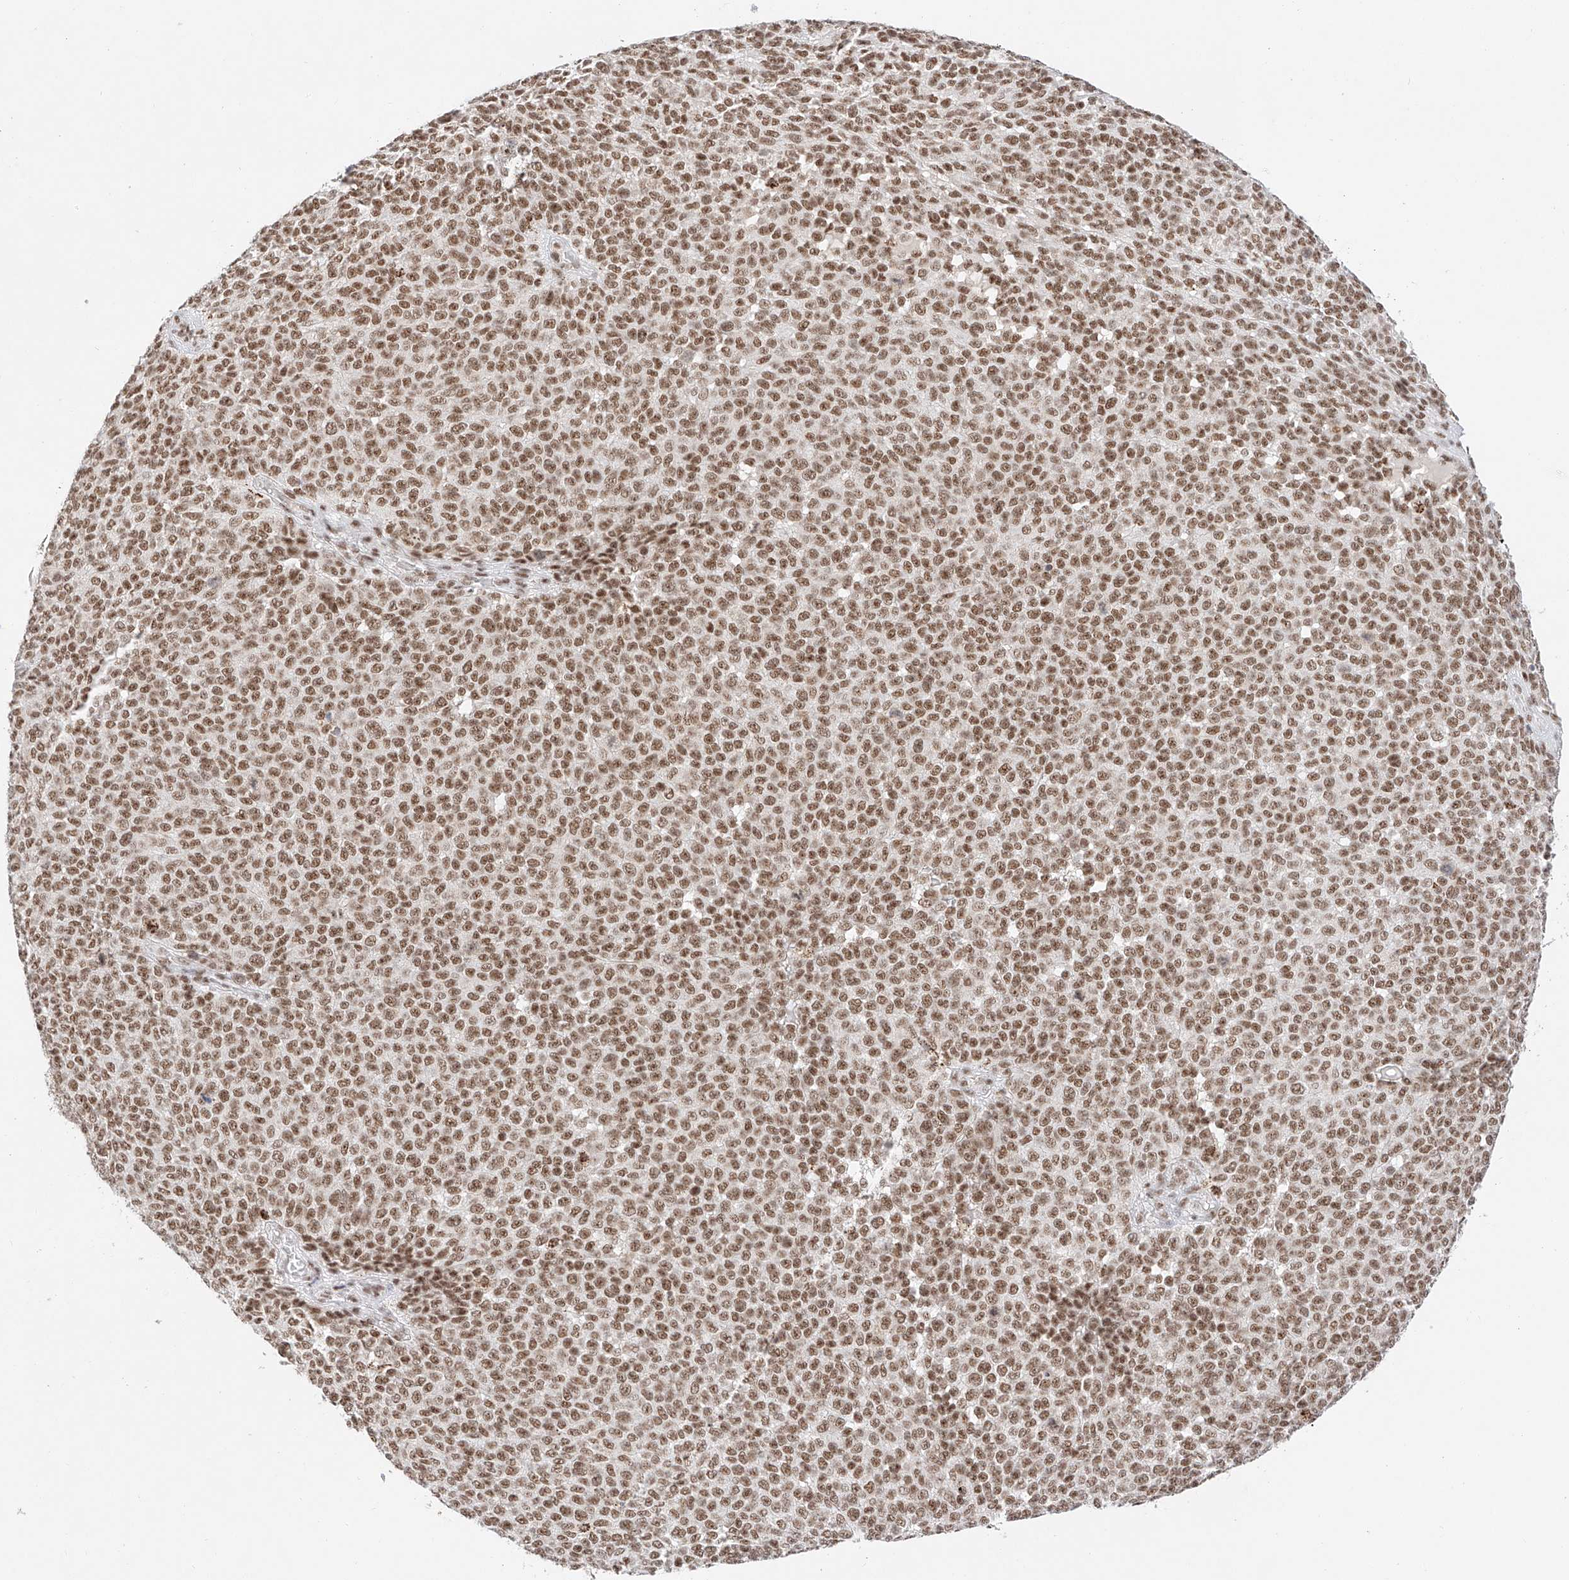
{"staining": {"intensity": "moderate", "quantity": ">75%", "location": "nuclear"}, "tissue": "melanoma", "cell_type": "Tumor cells", "image_type": "cancer", "snomed": [{"axis": "morphology", "description": "Malignant melanoma, NOS"}, {"axis": "topography", "description": "Skin"}], "caption": "Approximately >75% of tumor cells in malignant melanoma display moderate nuclear protein staining as visualized by brown immunohistochemical staining.", "gene": "NRF1", "patient": {"sex": "male", "age": 49}}